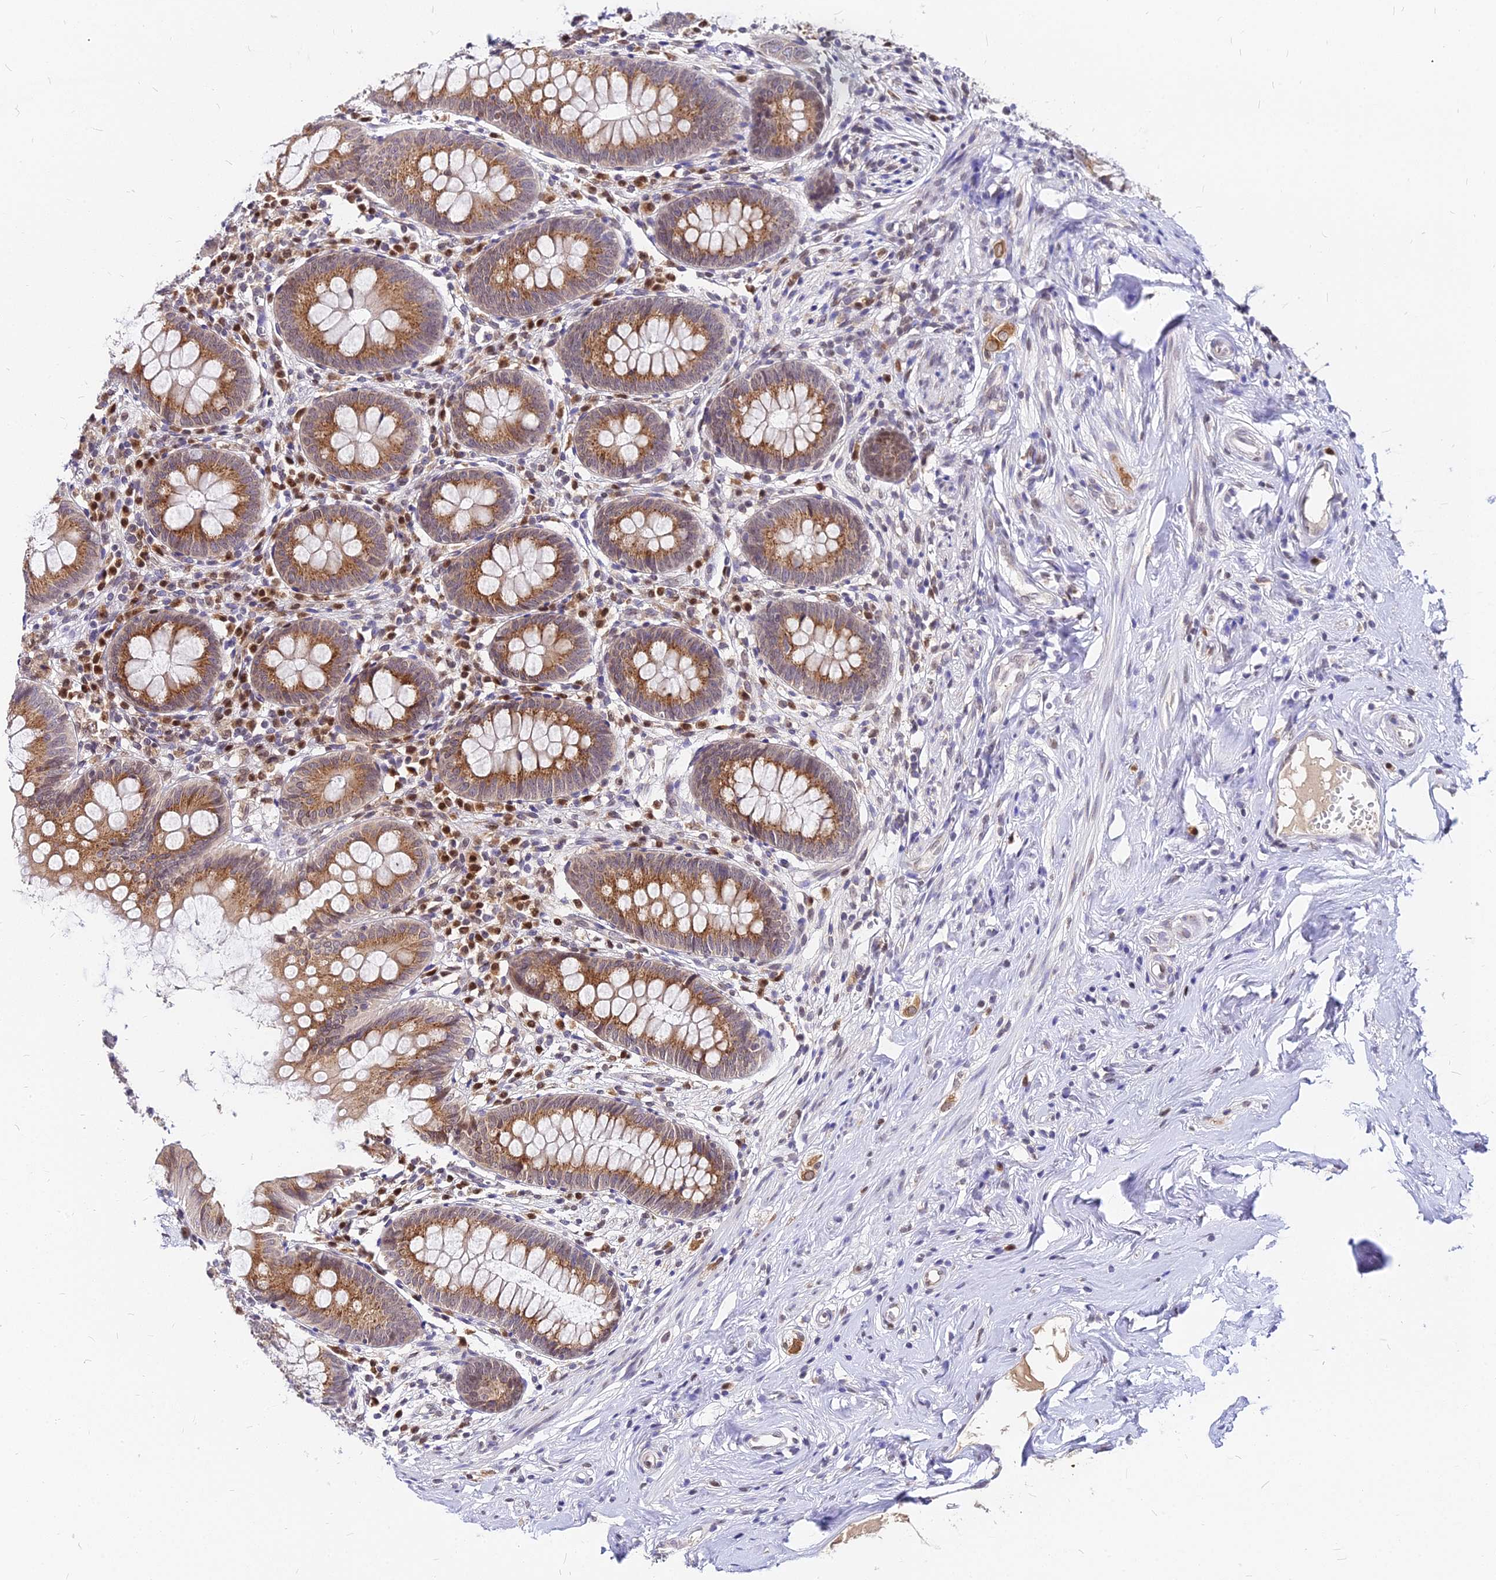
{"staining": {"intensity": "moderate", "quantity": ">75%", "location": "cytoplasmic/membranous"}, "tissue": "appendix", "cell_type": "Glandular cells", "image_type": "normal", "snomed": [{"axis": "morphology", "description": "Normal tissue, NOS"}, {"axis": "topography", "description": "Appendix"}], "caption": "Protein staining of unremarkable appendix displays moderate cytoplasmic/membranous expression in approximately >75% of glandular cells.", "gene": "RNF121", "patient": {"sex": "female", "age": 51}}